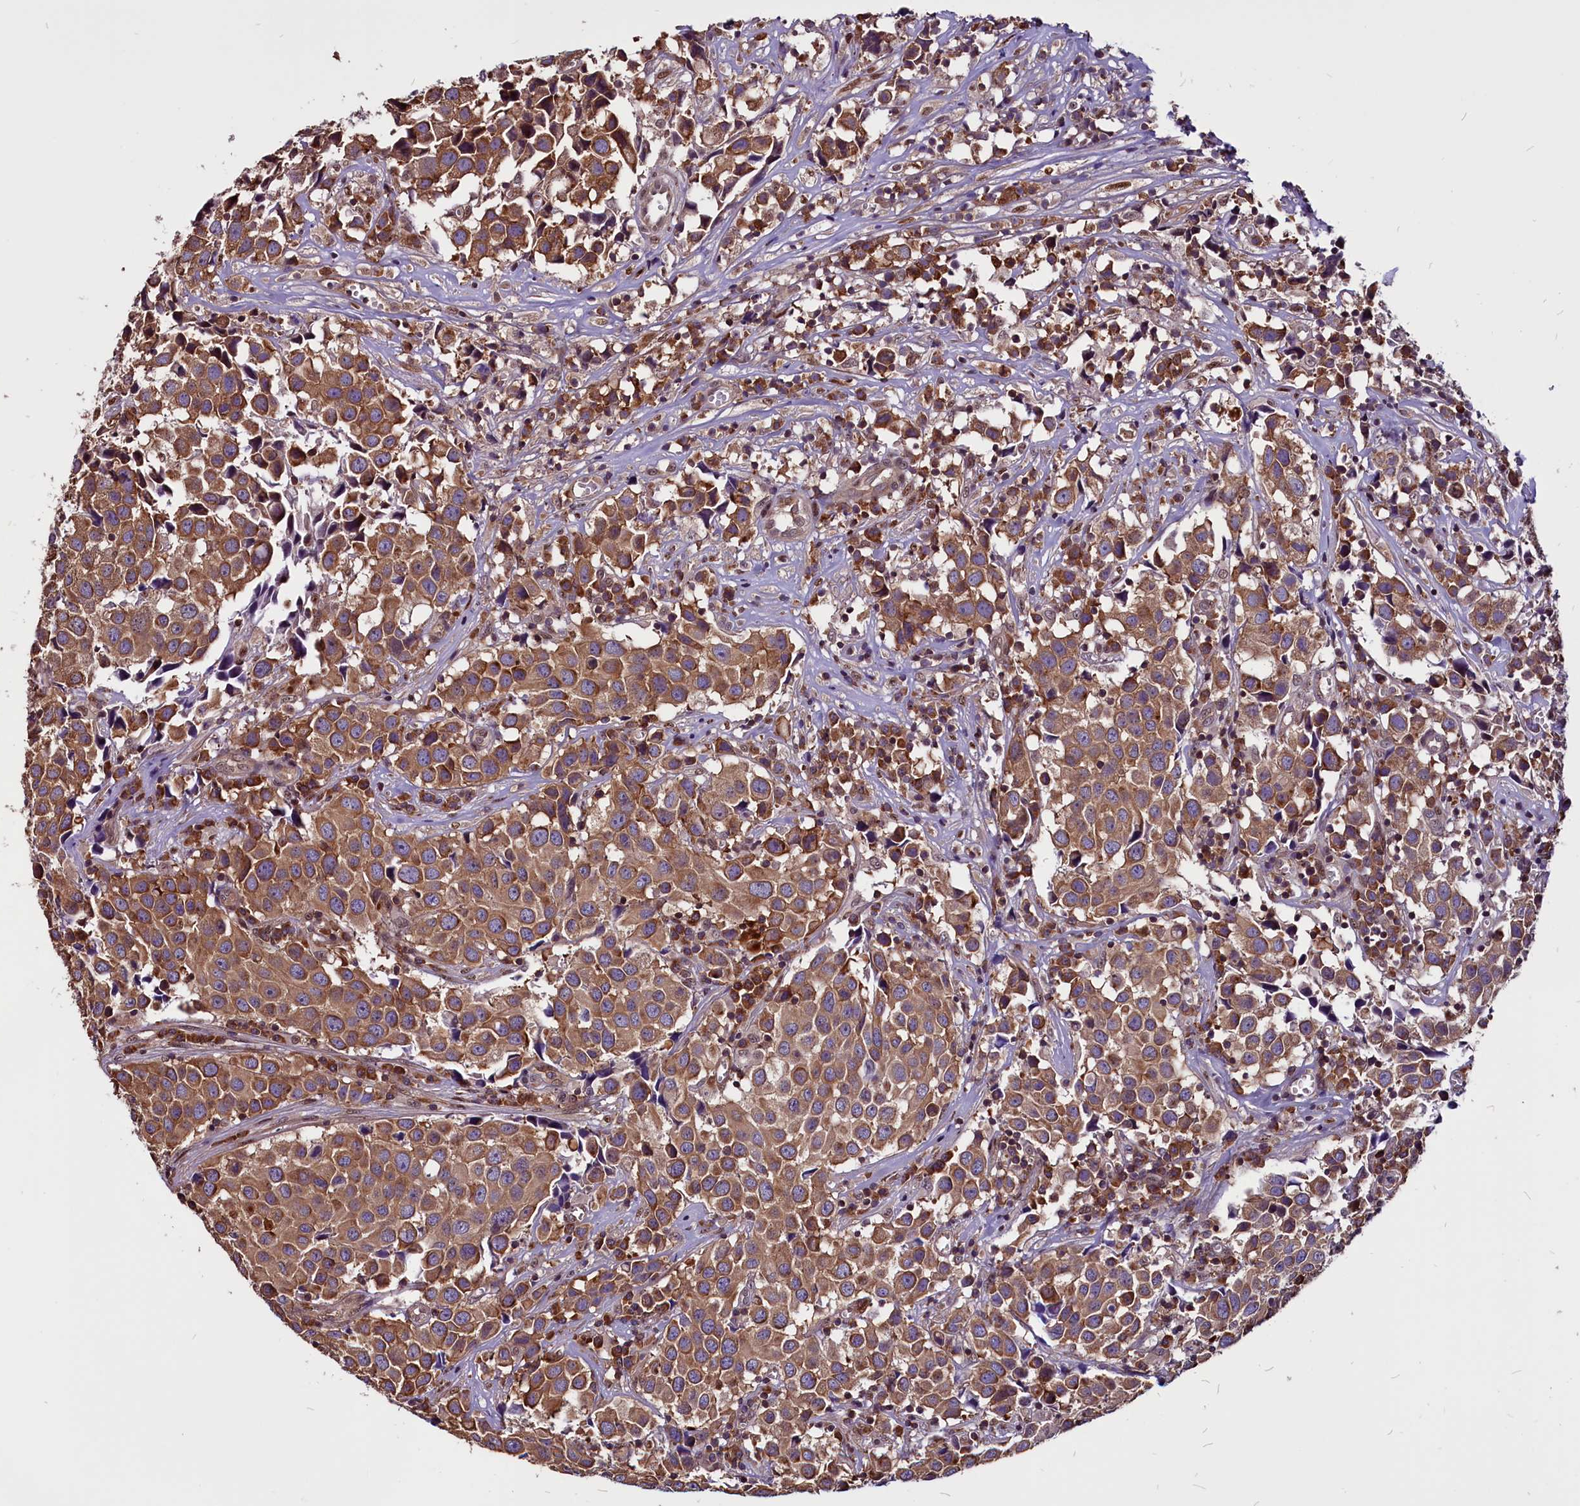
{"staining": {"intensity": "moderate", "quantity": ">75%", "location": "cytoplasmic/membranous"}, "tissue": "urothelial cancer", "cell_type": "Tumor cells", "image_type": "cancer", "snomed": [{"axis": "morphology", "description": "Urothelial carcinoma, High grade"}, {"axis": "topography", "description": "Urinary bladder"}], "caption": "The photomicrograph displays staining of urothelial carcinoma (high-grade), revealing moderate cytoplasmic/membranous protein positivity (brown color) within tumor cells.", "gene": "EIF3G", "patient": {"sex": "female", "age": 75}}